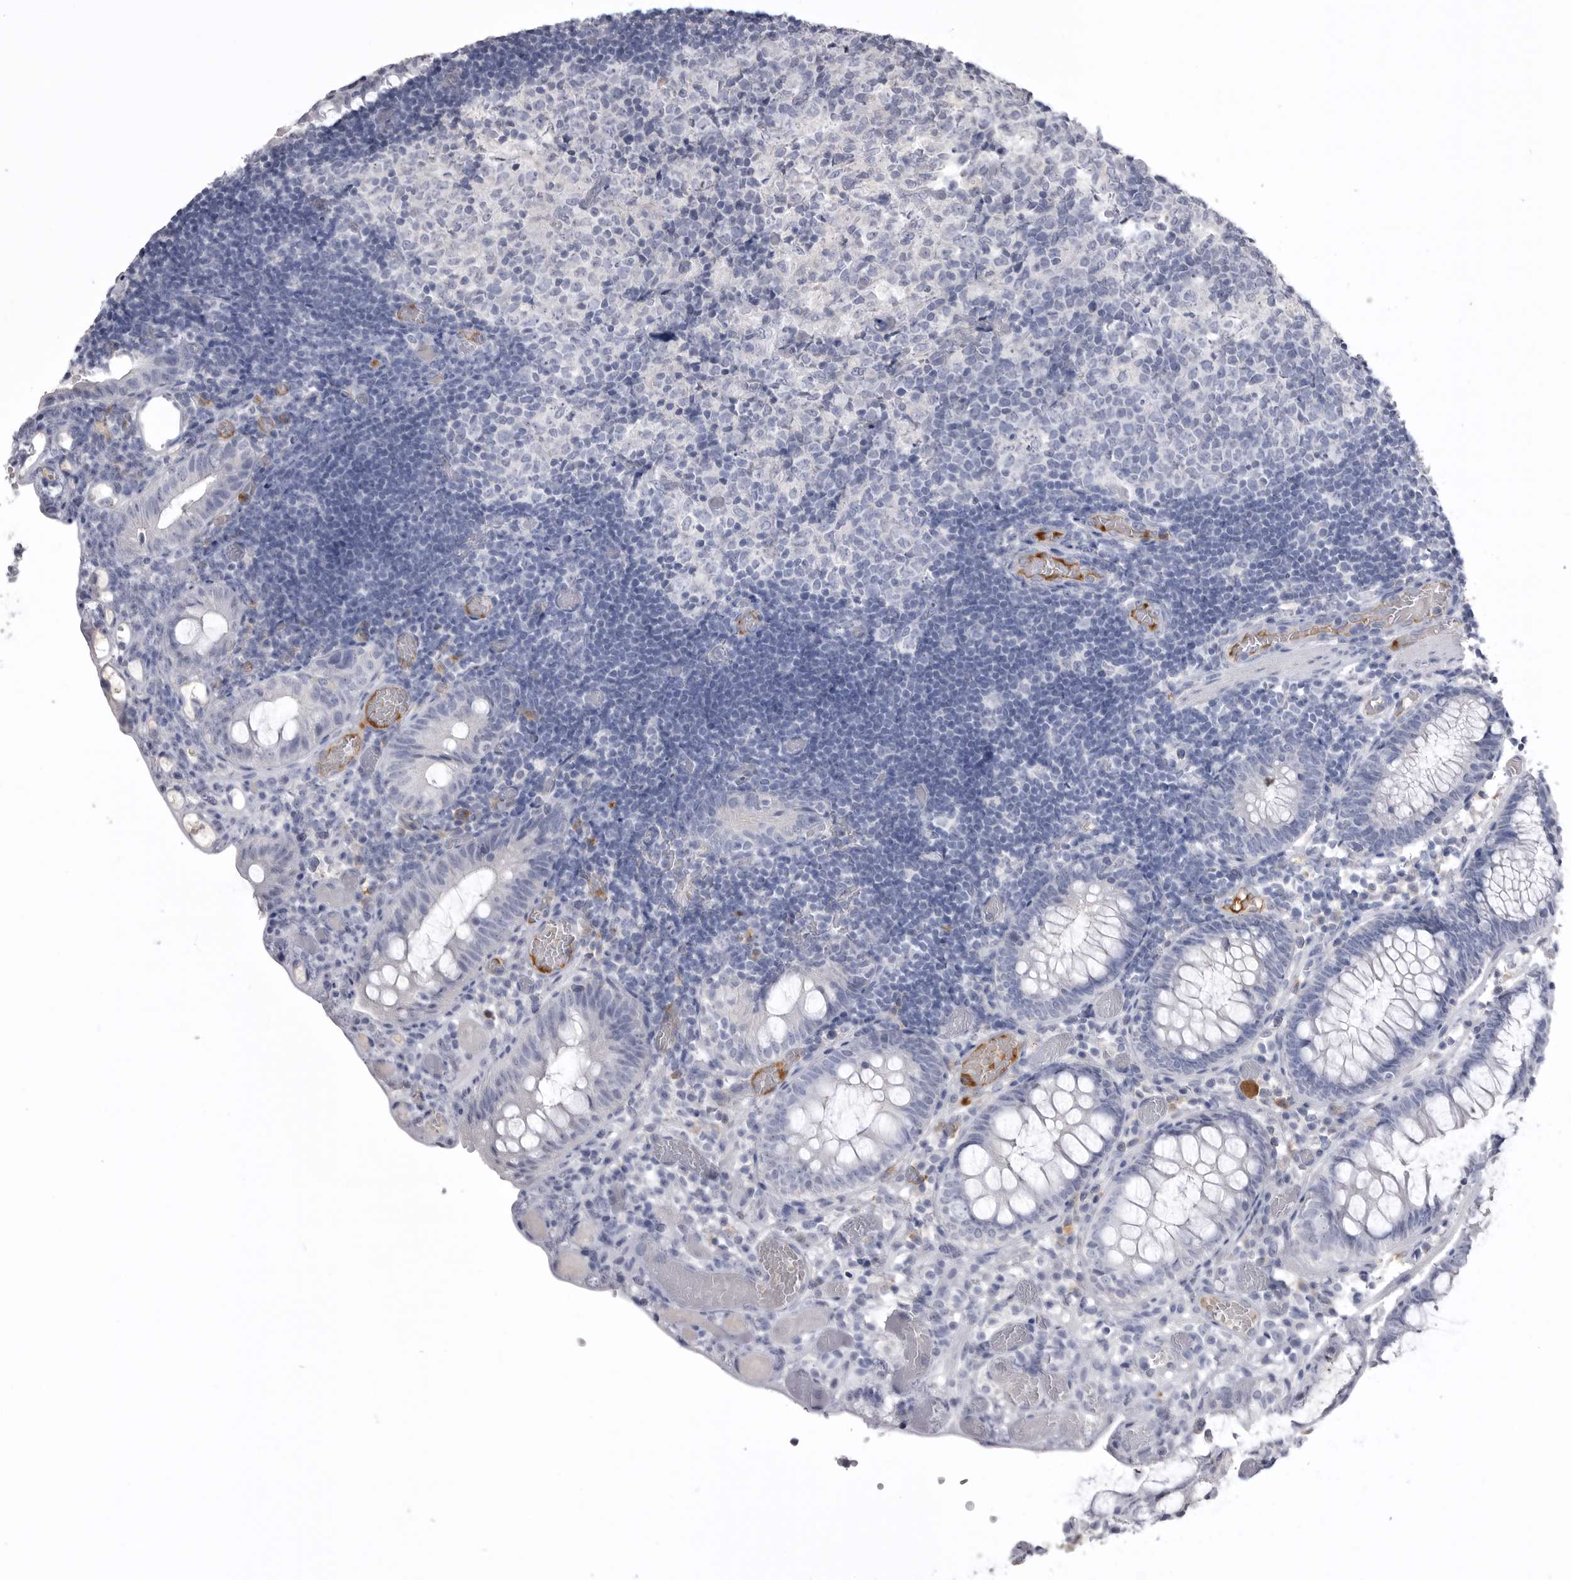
{"staining": {"intensity": "negative", "quantity": "none", "location": "none"}, "tissue": "colon", "cell_type": "Endothelial cells", "image_type": "normal", "snomed": [{"axis": "morphology", "description": "Normal tissue, NOS"}, {"axis": "topography", "description": "Colon"}], "caption": "IHC image of unremarkable human colon stained for a protein (brown), which reveals no staining in endothelial cells. (DAB immunohistochemistry, high magnification).", "gene": "AHSG", "patient": {"sex": "male", "age": 14}}